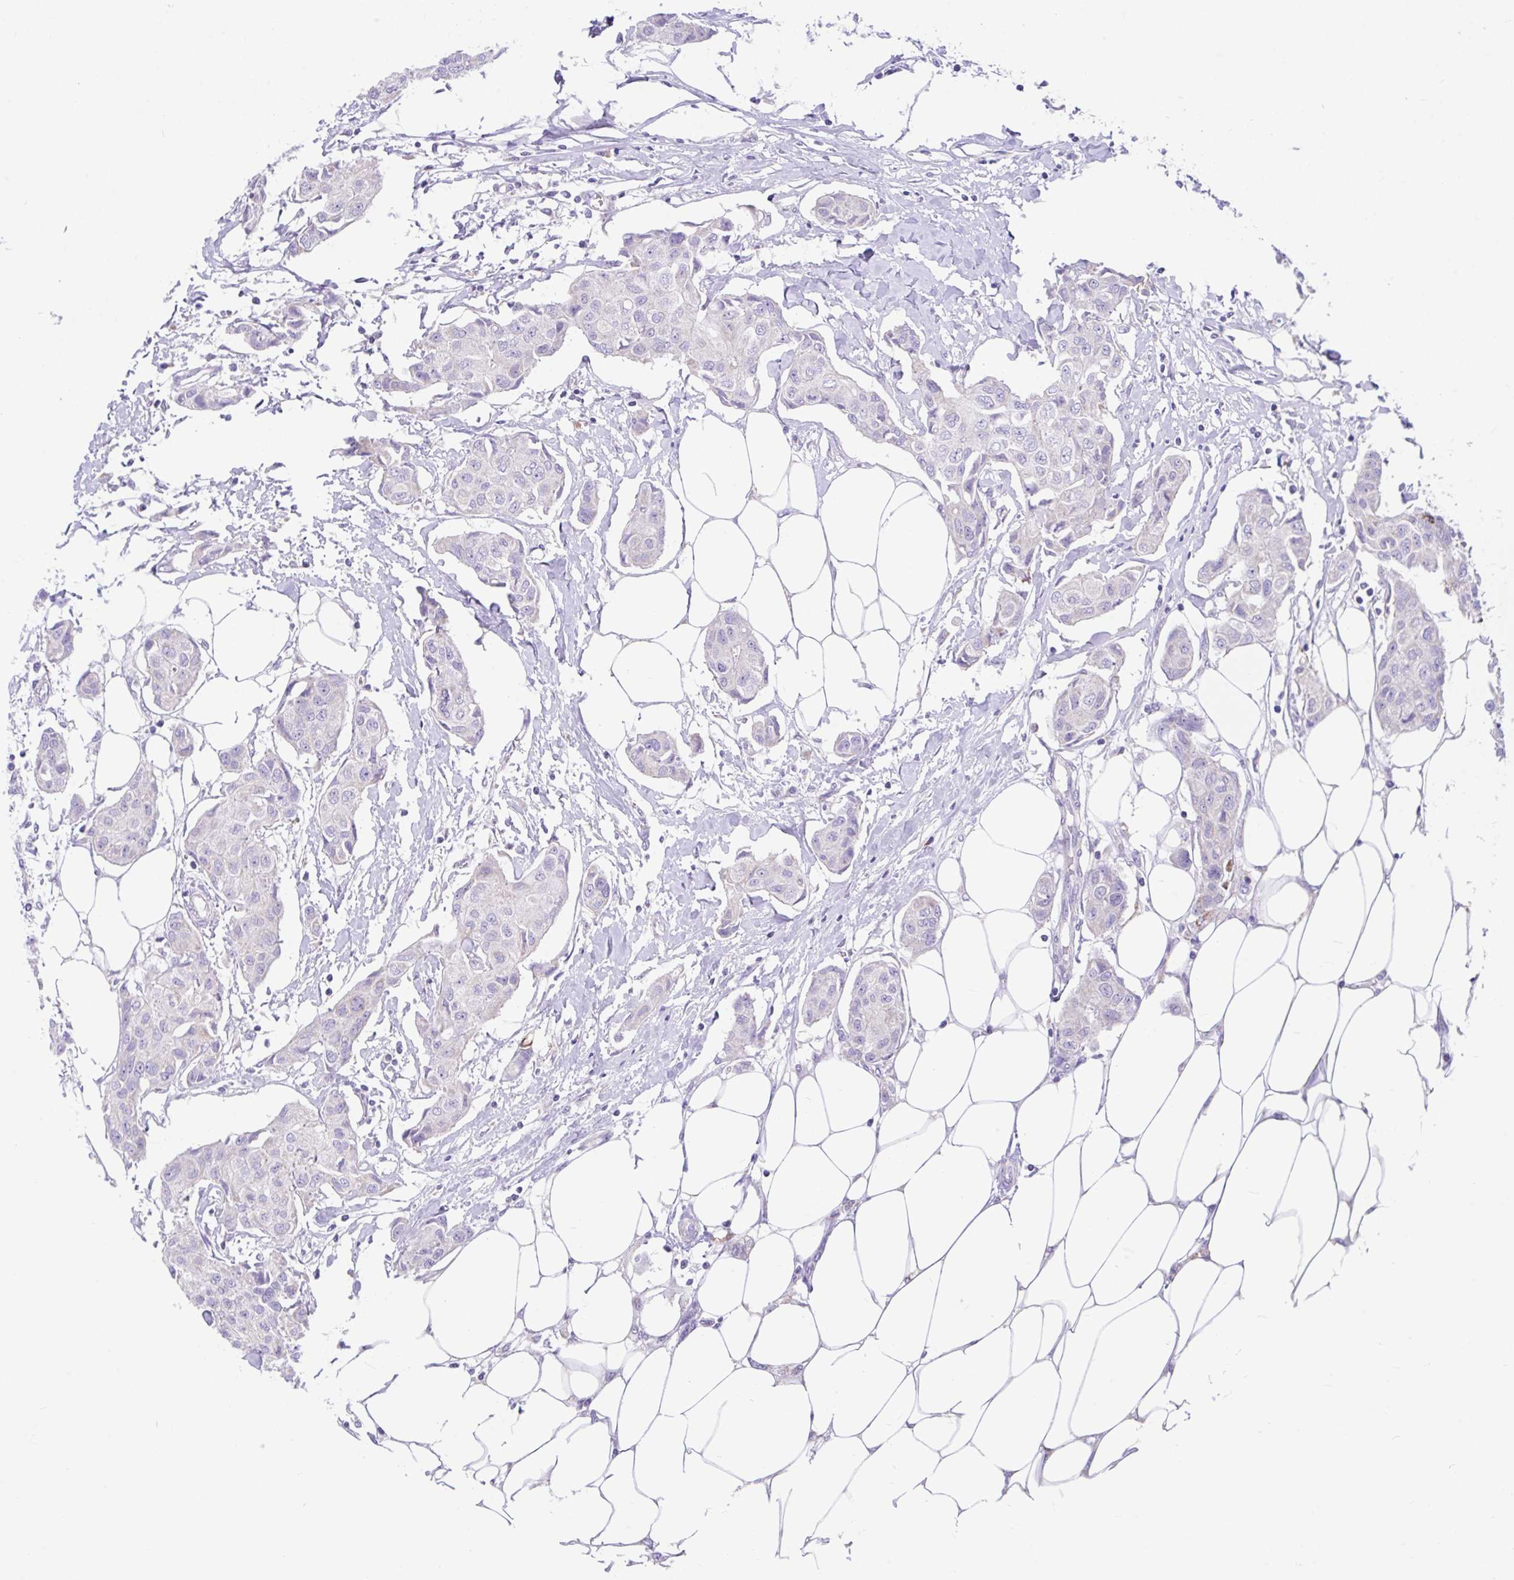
{"staining": {"intensity": "negative", "quantity": "none", "location": "none"}, "tissue": "breast cancer", "cell_type": "Tumor cells", "image_type": "cancer", "snomed": [{"axis": "morphology", "description": "Duct carcinoma"}, {"axis": "topography", "description": "Breast"}, {"axis": "topography", "description": "Lymph node"}], "caption": "An immunohistochemistry image of invasive ductal carcinoma (breast) is shown. There is no staining in tumor cells of invasive ductal carcinoma (breast).", "gene": "CCSAP", "patient": {"sex": "female", "age": 80}}